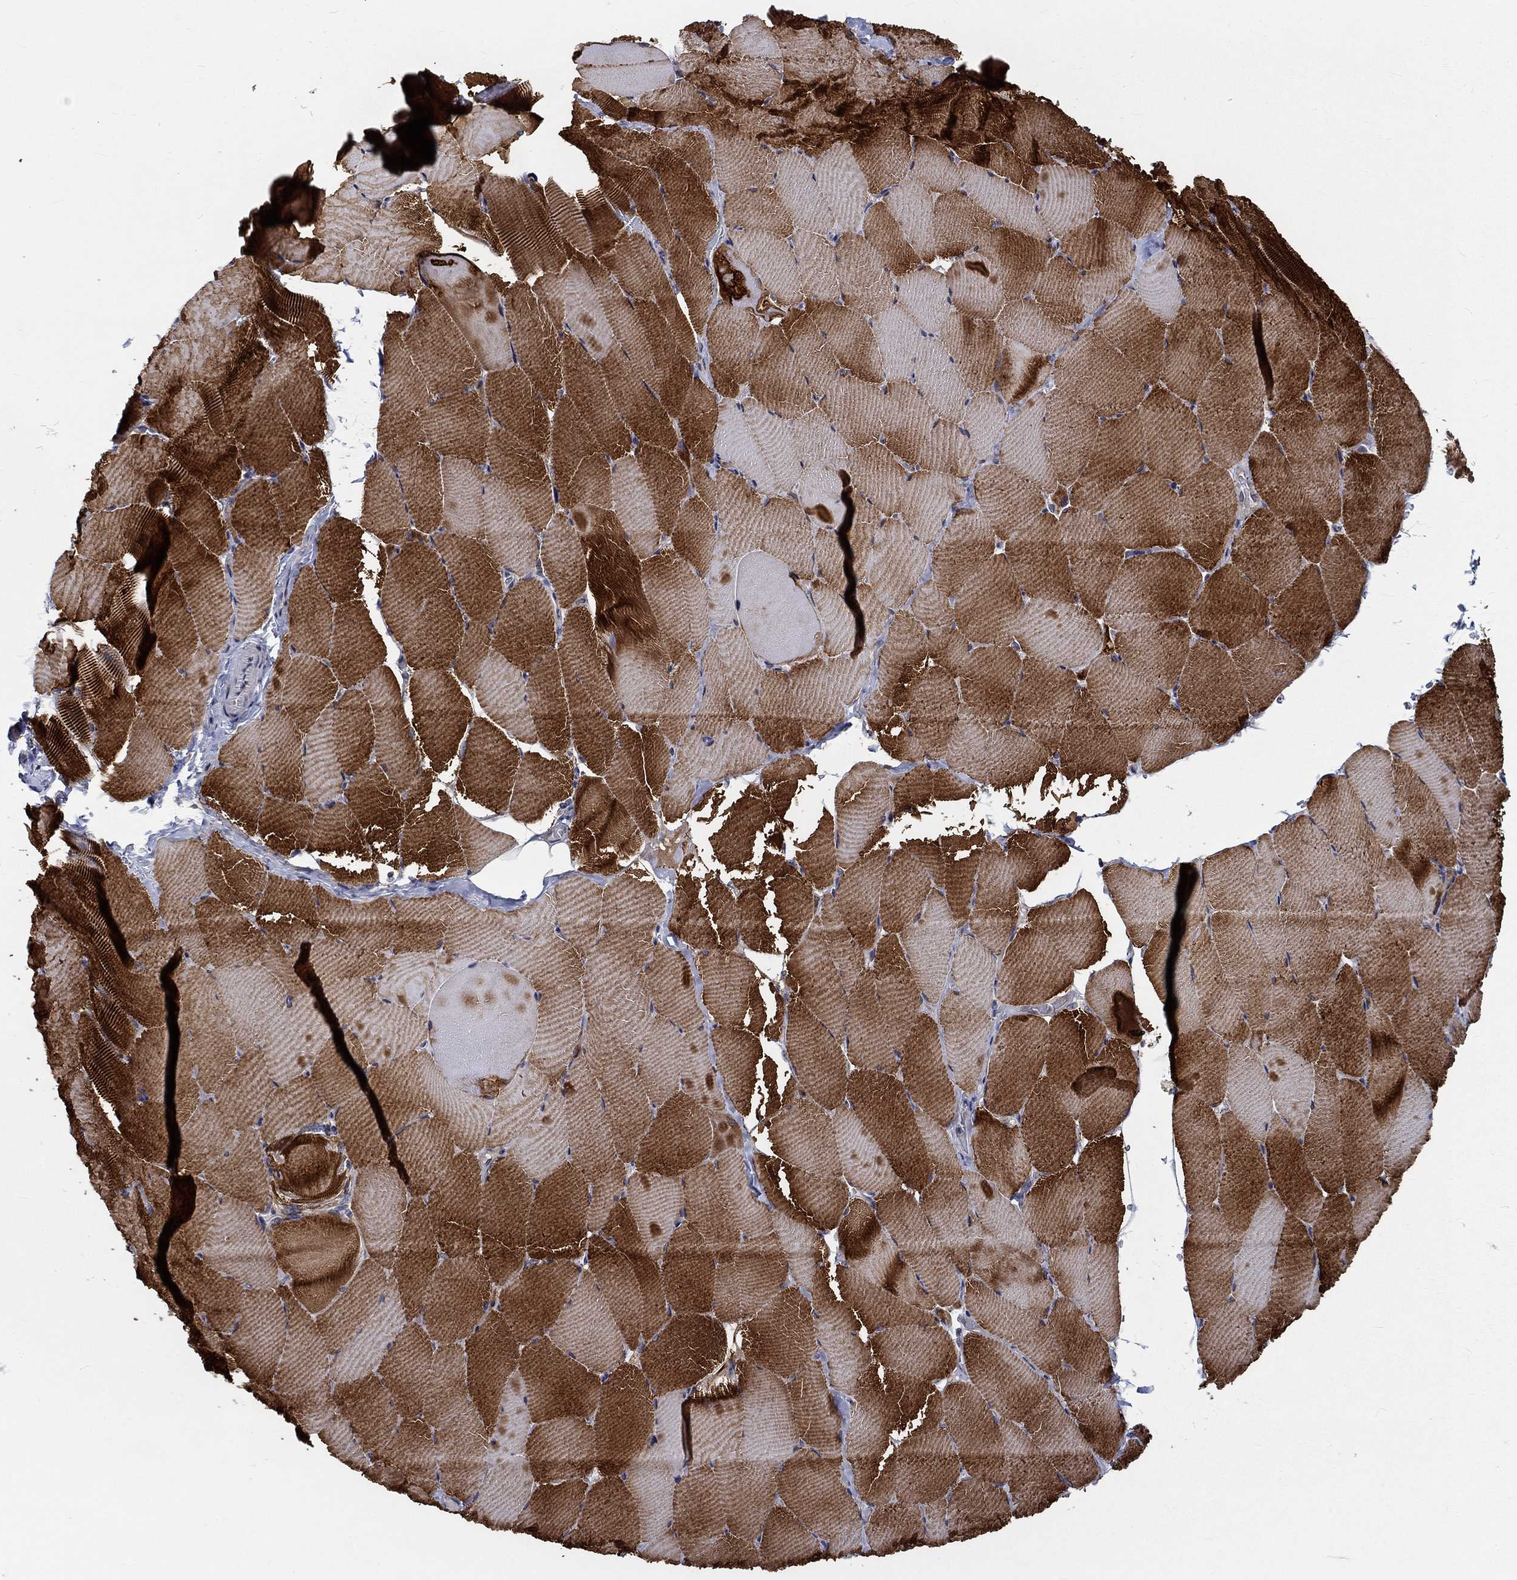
{"staining": {"intensity": "strong", "quantity": "25%-75%", "location": "cytoplasmic/membranous"}, "tissue": "skeletal muscle", "cell_type": "Myocytes", "image_type": "normal", "snomed": [{"axis": "morphology", "description": "Normal tissue, NOS"}, {"axis": "topography", "description": "Skeletal muscle"}], "caption": "IHC of normal human skeletal muscle exhibits high levels of strong cytoplasmic/membranous staining in about 25%-75% of myocytes.", "gene": "MYBPC1", "patient": {"sex": "female", "age": 37}}